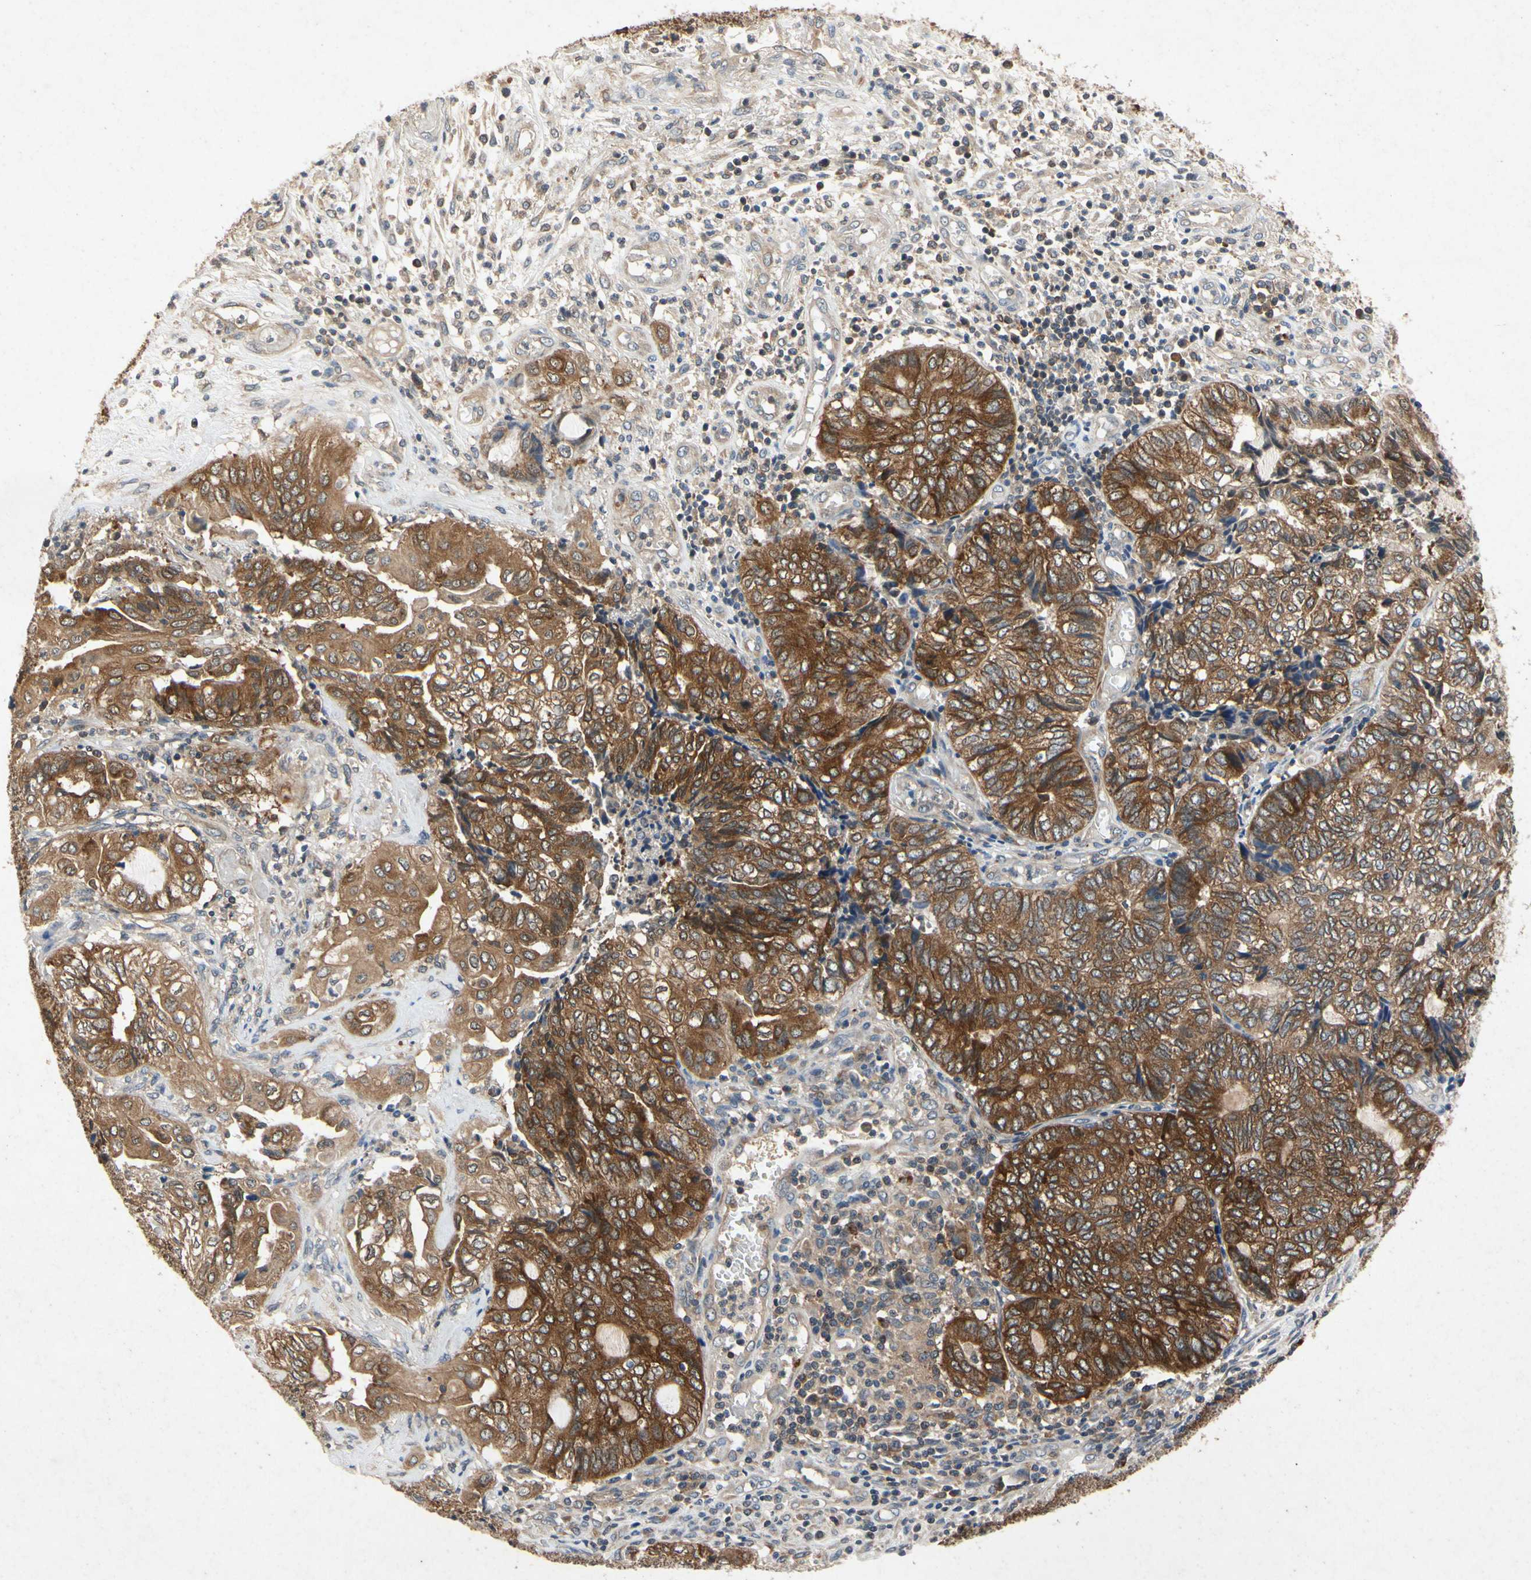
{"staining": {"intensity": "strong", "quantity": ">75%", "location": "cytoplasmic/membranous"}, "tissue": "endometrial cancer", "cell_type": "Tumor cells", "image_type": "cancer", "snomed": [{"axis": "morphology", "description": "Adenocarcinoma, NOS"}, {"axis": "topography", "description": "Uterus"}, {"axis": "topography", "description": "Endometrium"}], "caption": "DAB (3,3'-diaminobenzidine) immunohistochemical staining of endometrial cancer exhibits strong cytoplasmic/membranous protein expression in about >75% of tumor cells.", "gene": "RPS6KA1", "patient": {"sex": "female", "age": 70}}